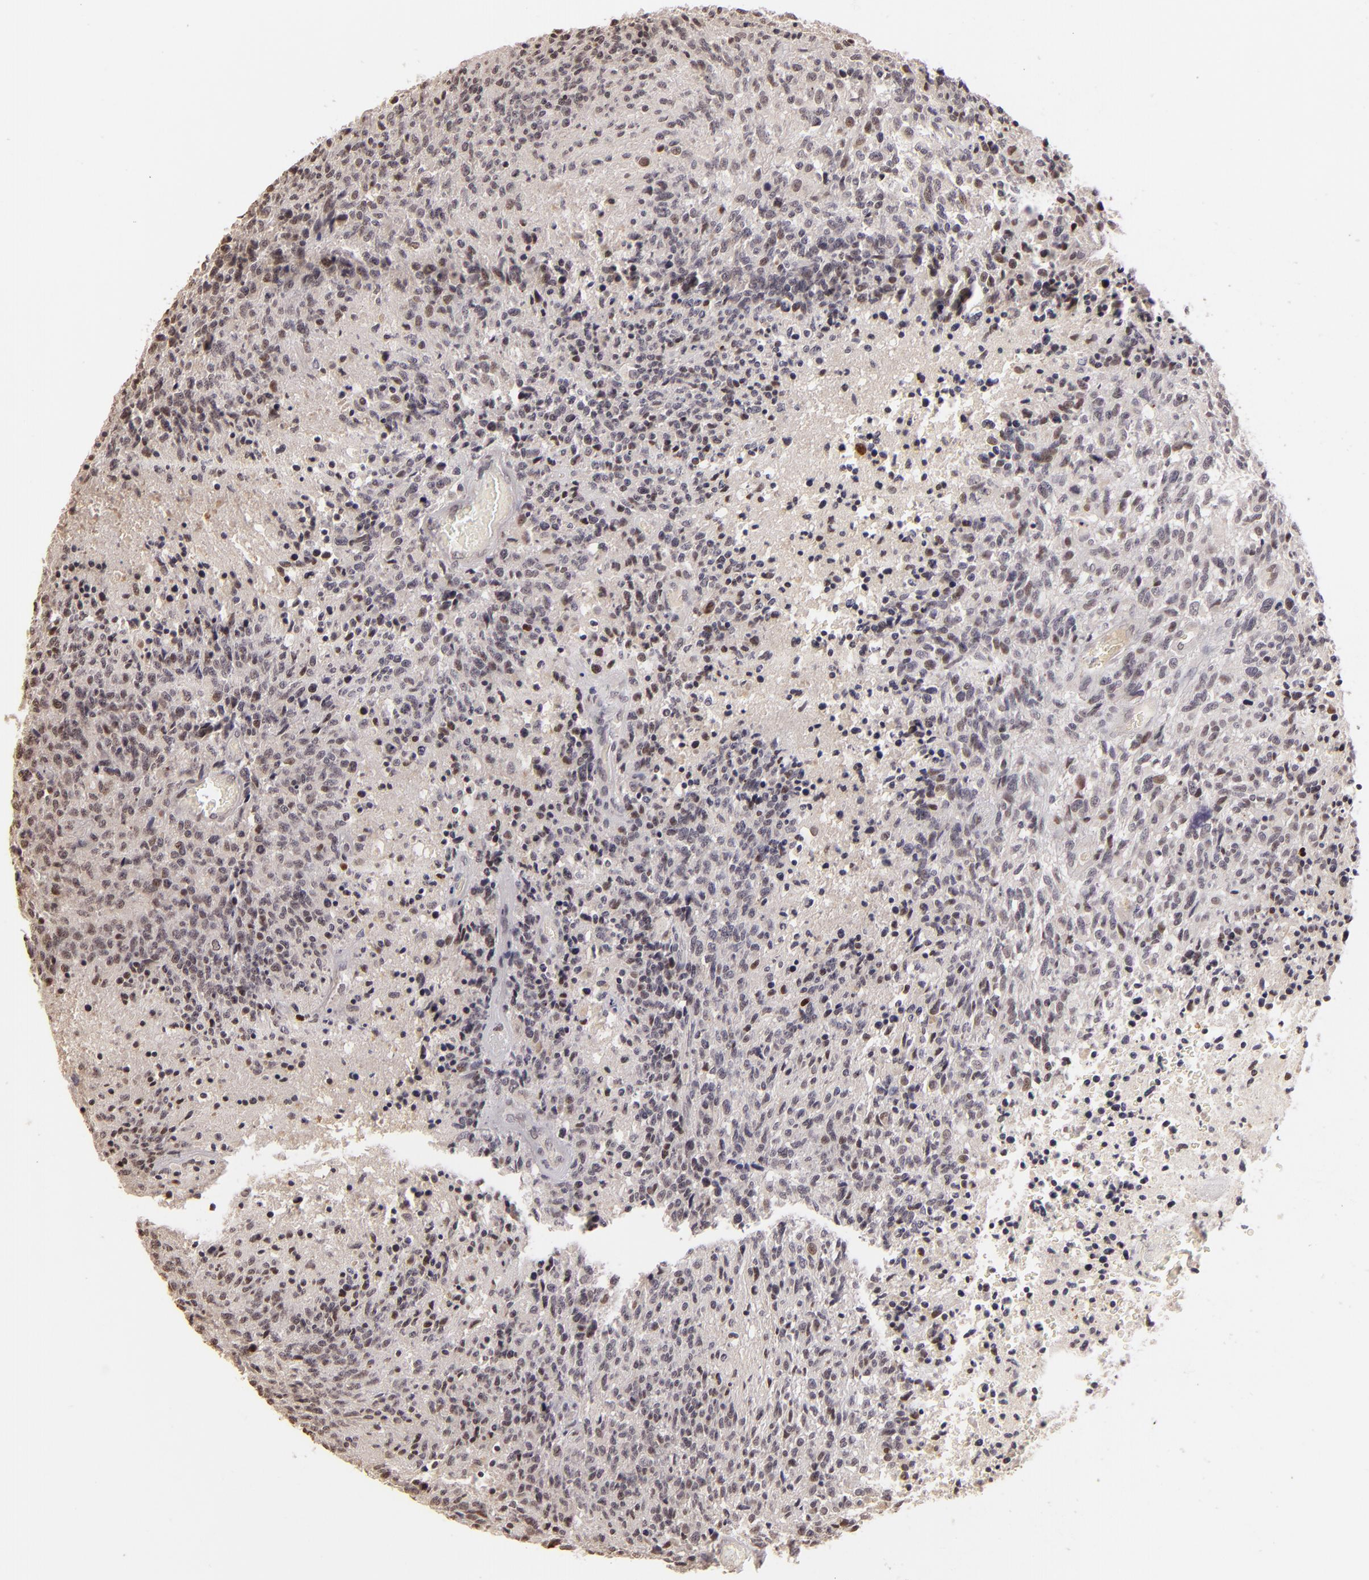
{"staining": {"intensity": "weak", "quantity": "<25%", "location": "nuclear"}, "tissue": "glioma", "cell_type": "Tumor cells", "image_type": "cancer", "snomed": [{"axis": "morphology", "description": "Glioma, malignant, High grade"}, {"axis": "topography", "description": "Brain"}], "caption": "DAB (3,3'-diaminobenzidine) immunohistochemical staining of malignant glioma (high-grade) demonstrates no significant staining in tumor cells. Brightfield microscopy of immunohistochemistry stained with DAB (3,3'-diaminobenzidine) (brown) and hematoxylin (blue), captured at high magnification.", "gene": "RARB", "patient": {"sex": "male", "age": 36}}